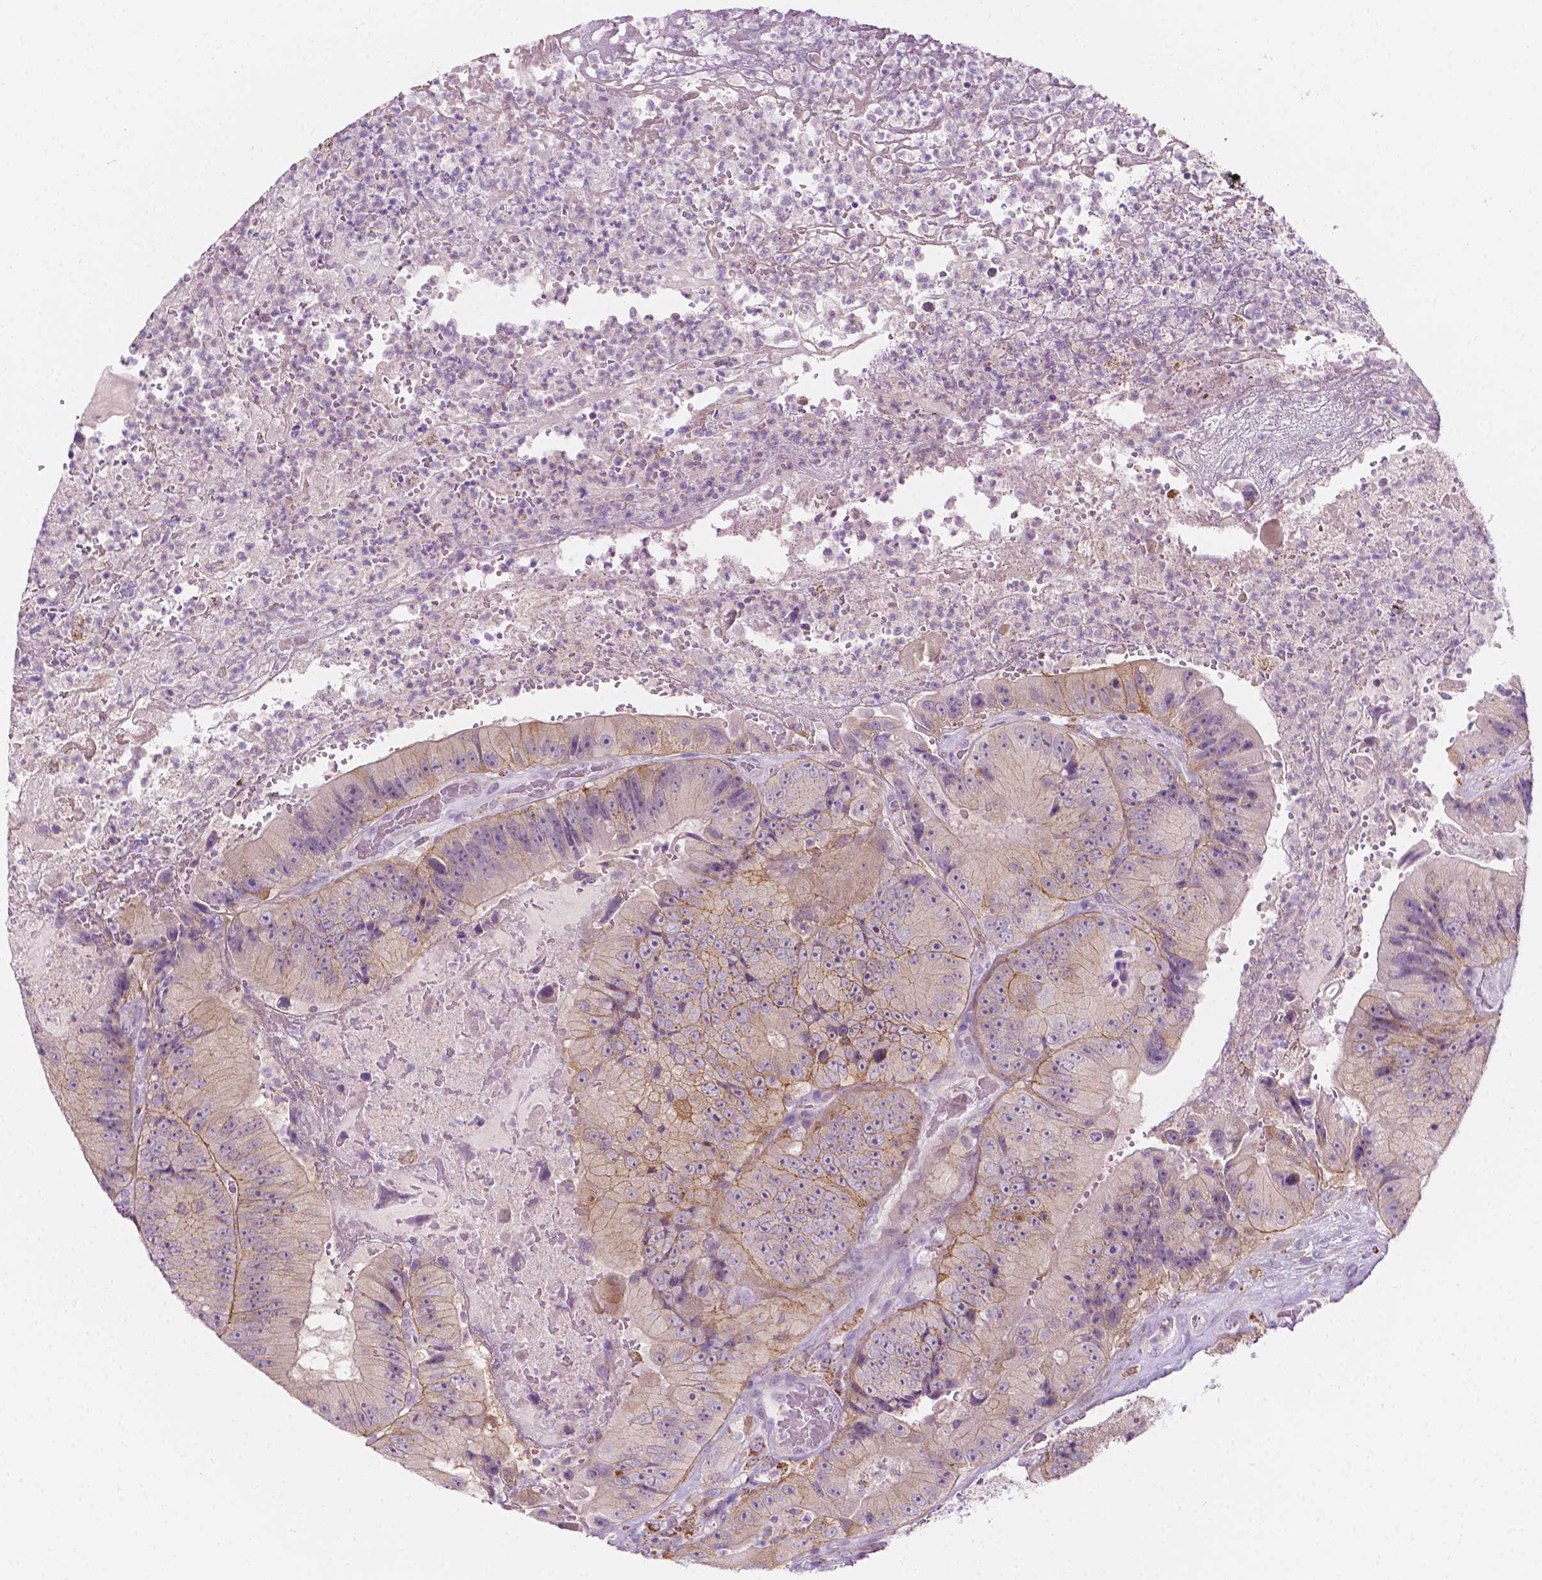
{"staining": {"intensity": "weak", "quantity": "<25%", "location": "cytoplasmic/membranous"}, "tissue": "colorectal cancer", "cell_type": "Tumor cells", "image_type": "cancer", "snomed": [{"axis": "morphology", "description": "Adenocarcinoma, NOS"}, {"axis": "topography", "description": "Colon"}], "caption": "IHC photomicrograph of neoplastic tissue: human colorectal cancer stained with DAB demonstrates no significant protein expression in tumor cells.", "gene": "NOS1AP", "patient": {"sex": "female", "age": 86}}